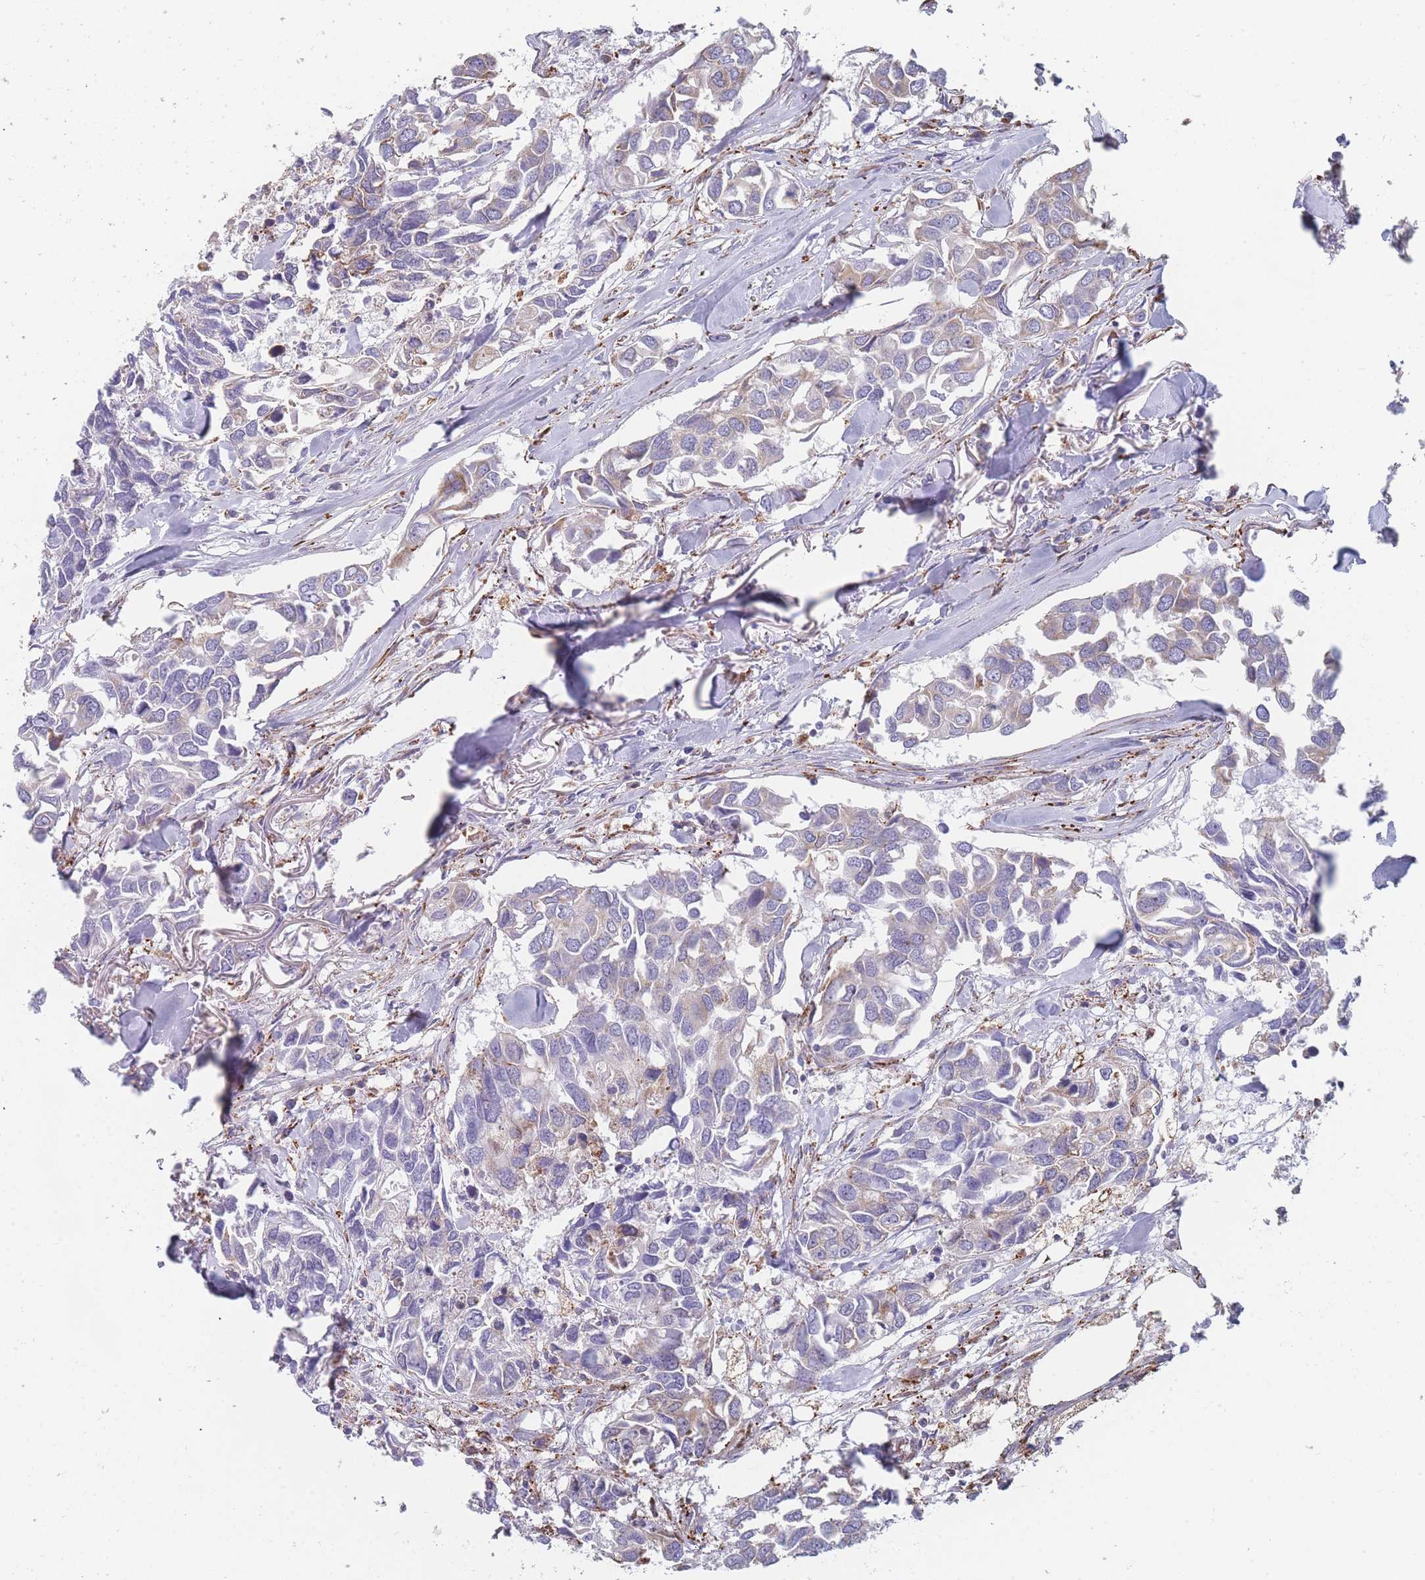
{"staining": {"intensity": "weak", "quantity": "<25%", "location": "cytoplasmic/membranous"}, "tissue": "breast cancer", "cell_type": "Tumor cells", "image_type": "cancer", "snomed": [{"axis": "morphology", "description": "Duct carcinoma"}, {"axis": "topography", "description": "Breast"}], "caption": "Immunohistochemical staining of human infiltrating ductal carcinoma (breast) displays no significant staining in tumor cells.", "gene": "OR7C2", "patient": {"sex": "female", "age": 83}}